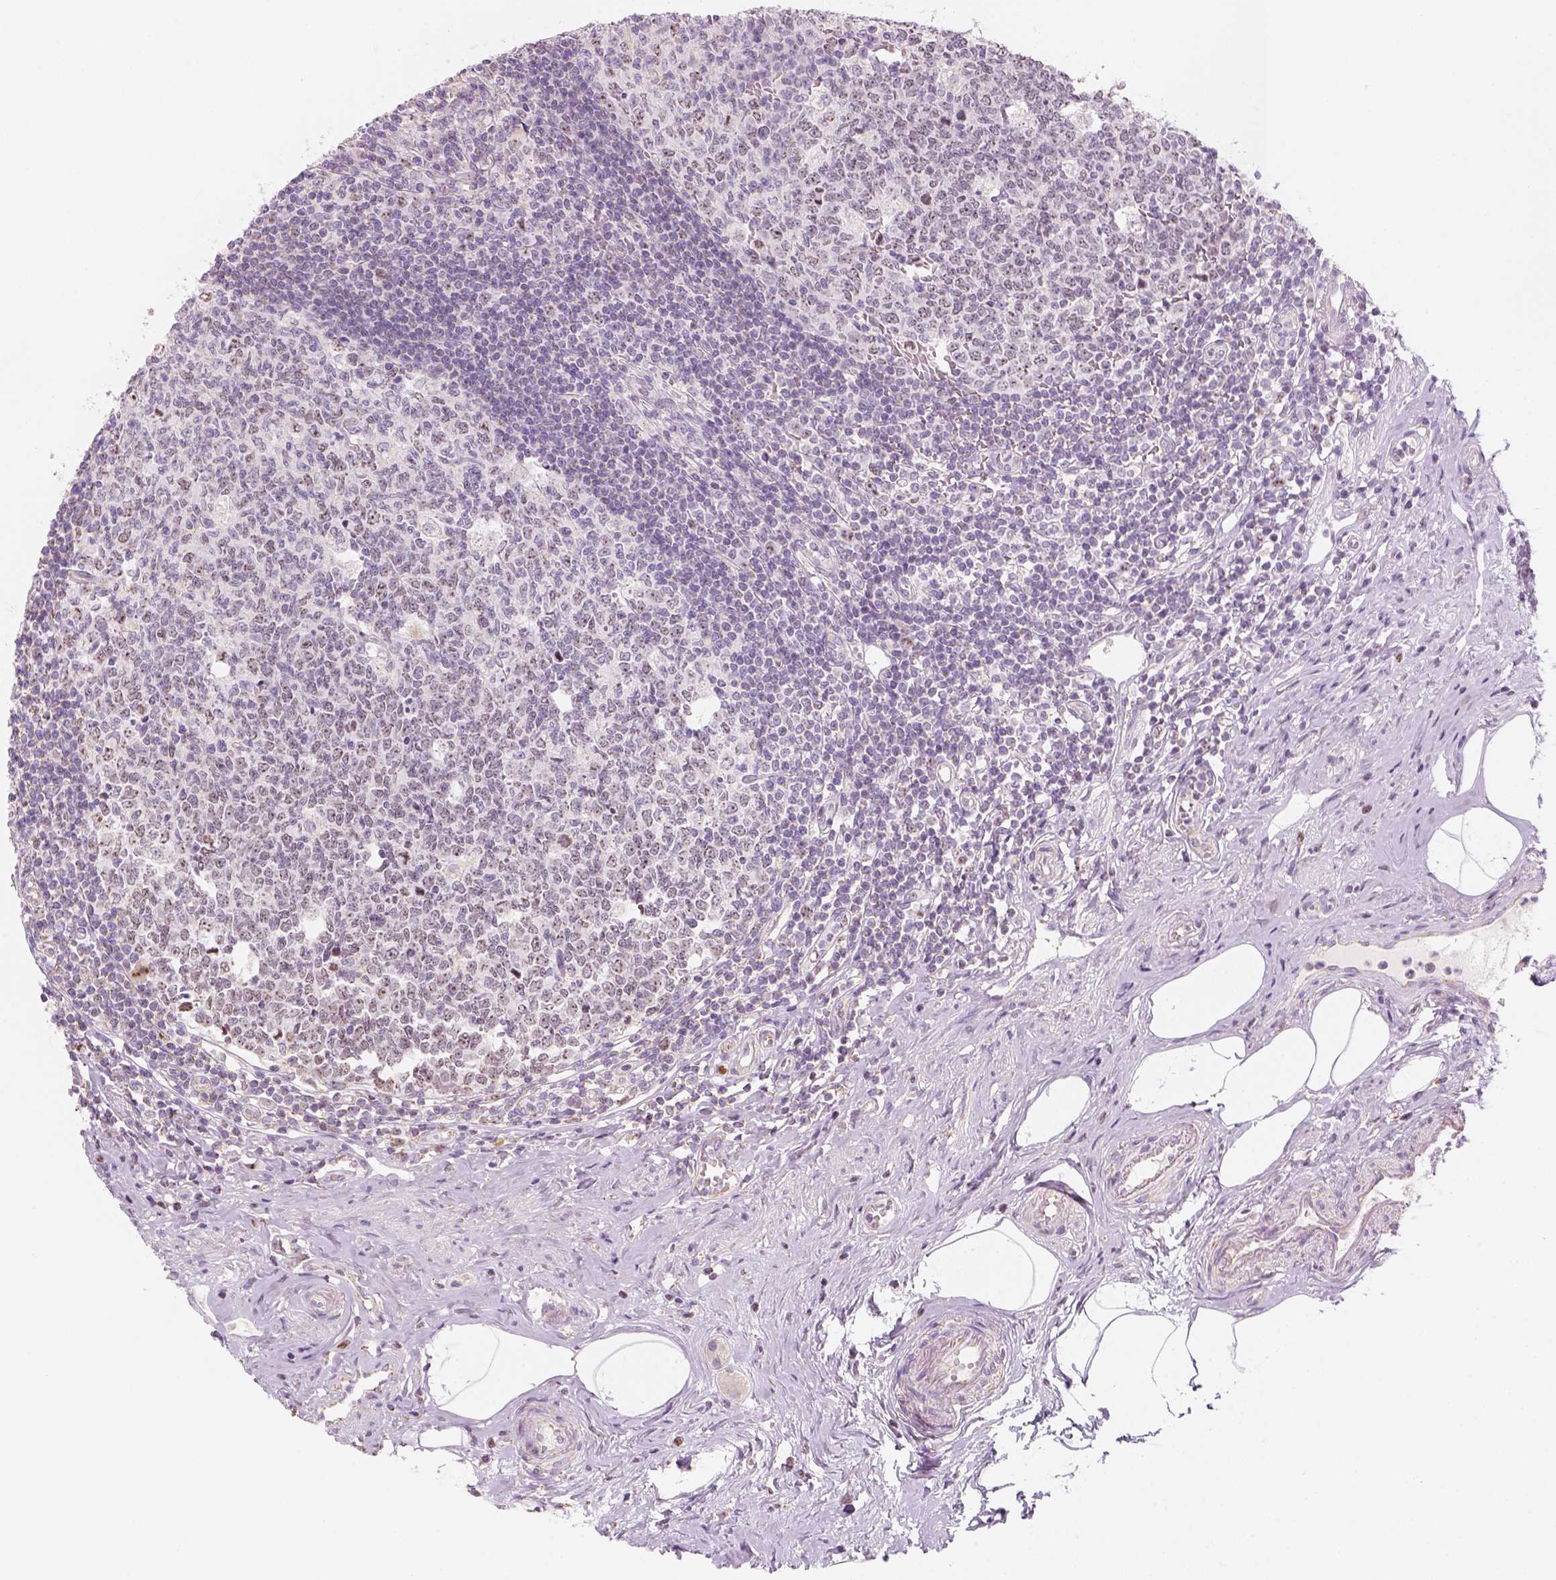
{"staining": {"intensity": "weak", "quantity": ">75%", "location": "cytoplasmic/membranous,nuclear"}, "tissue": "appendix", "cell_type": "Glandular cells", "image_type": "normal", "snomed": [{"axis": "morphology", "description": "Normal tissue, NOS"}, {"axis": "morphology", "description": "Carcinoma, endometroid"}, {"axis": "topography", "description": "Appendix"}, {"axis": "topography", "description": "Colon"}], "caption": "Glandular cells exhibit low levels of weak cytoplasmic/membranous,nuclear staining in about >75% of cells in unremarkable appendix. (Brightfield microscopy of DAB IHC at high magnification).", "gene": "LCA5", "patient": {"sex": "female", "age": 60}}